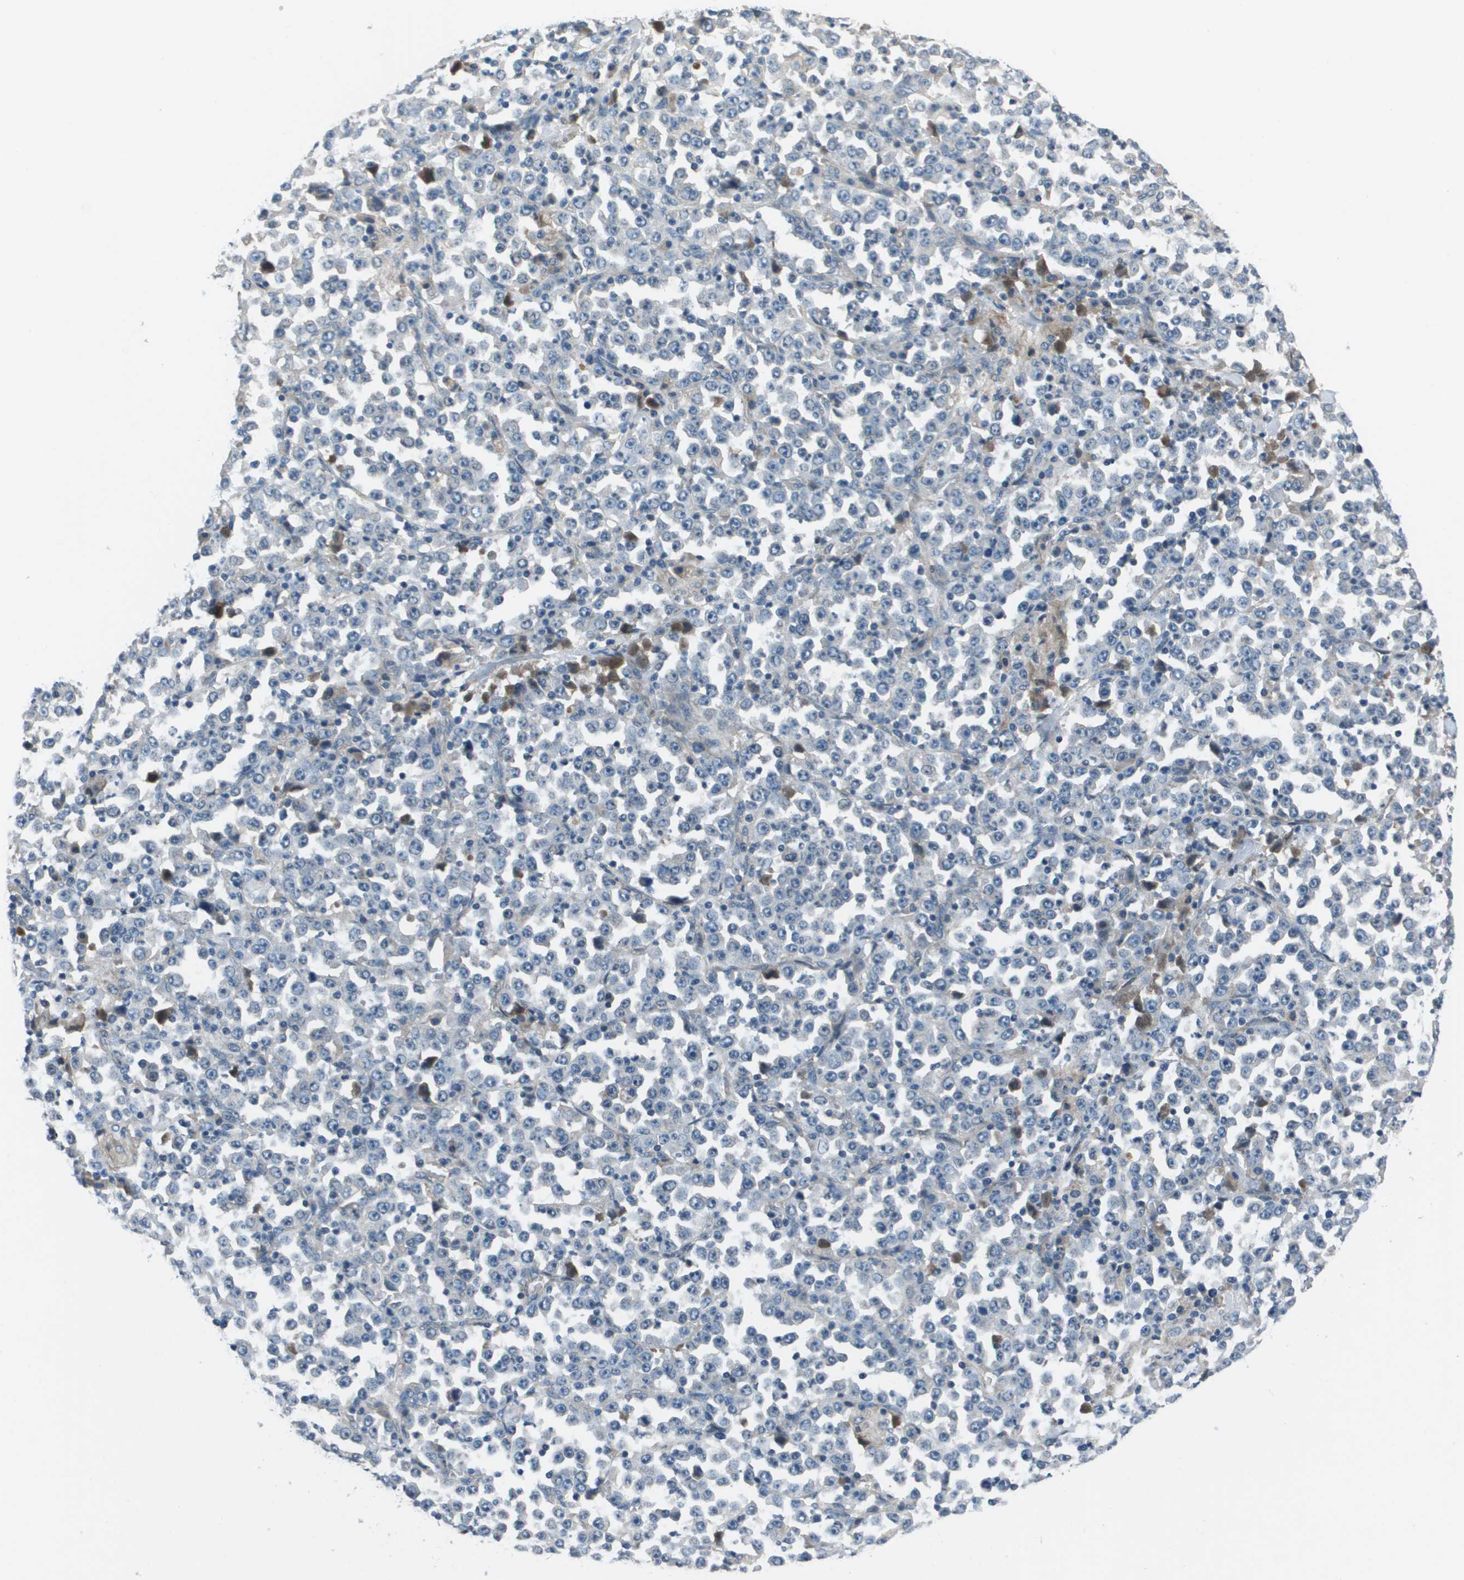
{"staining": {"intensity": "negative", "quantity": "none", "location": "none"}, "tissue": "stomach cancer", "cell_type": "Tumor cells", "image_type": "cancer", "snomed": [{"axis": "morphology", "description": "Normal tissue, NOS"}, {"axis": "morphology", "description": "Adenocarcinoma, NOS"}, {"axis": "topography", "description": "Stomach, upper"}, {"axis": "topography", "description": "Stomach"}], "caption": "This is an immunohistochemistry (IHC) image of human adenocarcinoma (stomach). There is no staining in tumor cells.", "gene": "PCOLCE", "patient": {"sex": "male", "age": 59}}